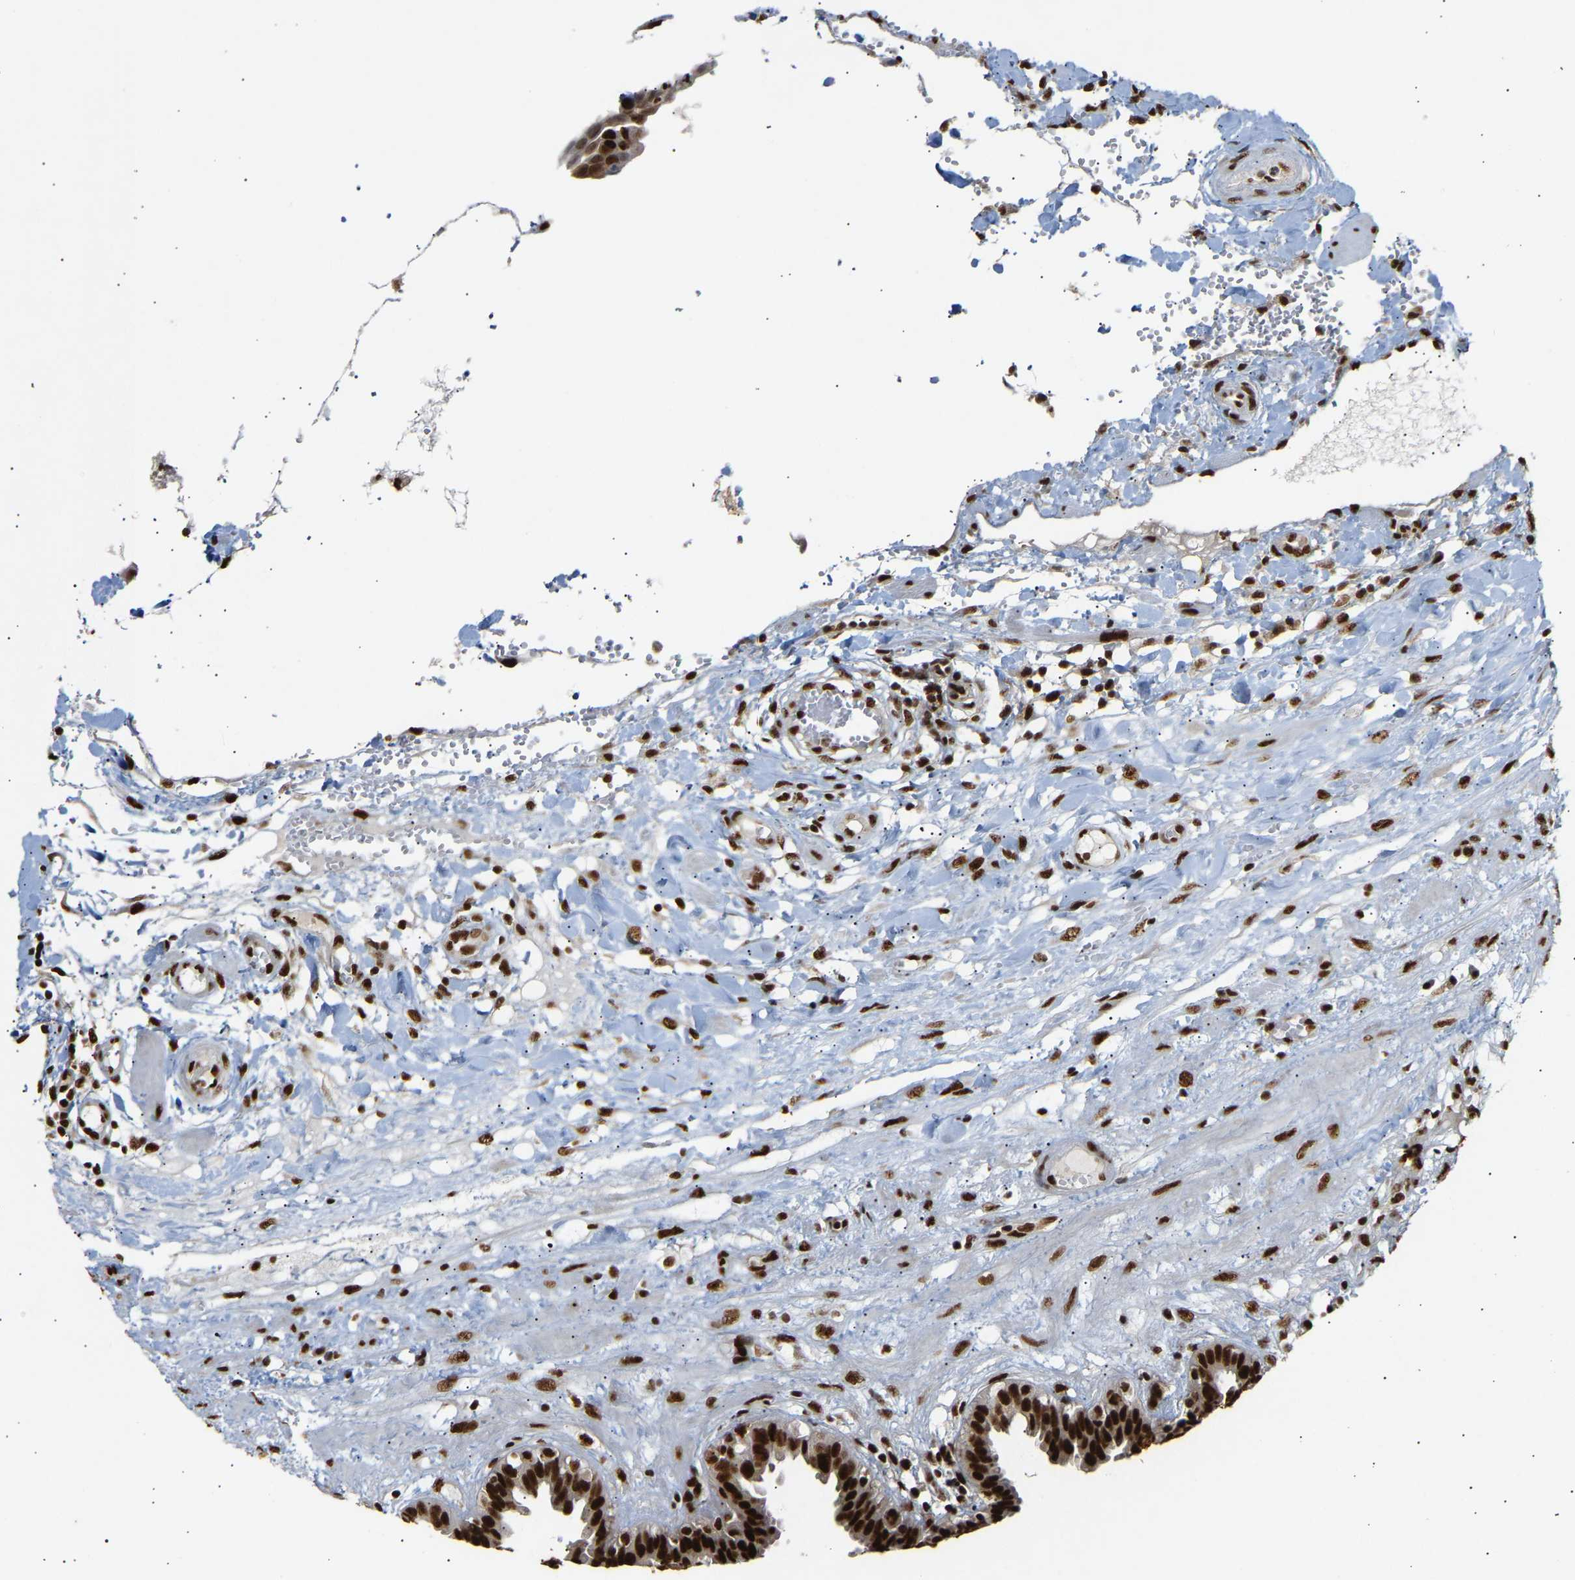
{"staining": {"intensity": "strong", "quantity": ">75%", "location": "nuclear"}, "tissue": "fallopian tube", "cell_type": "Glandular cells", "image_type": "normal", "snomed": [{"axis": "morphology", "description": "Normal tissue, NOS"}, {"axis": "topography", "description": "Fallopian tube"}, {"axis": "topography", "description": "Placenta"}], "caption": "Immunohistochemical staining of normal human fallopian tube reveals strong nuclear protein positivity in approximately >75% of glandular cells.", "gene": "ALYREF", "patient": {"sex": "female", "age": 32}}